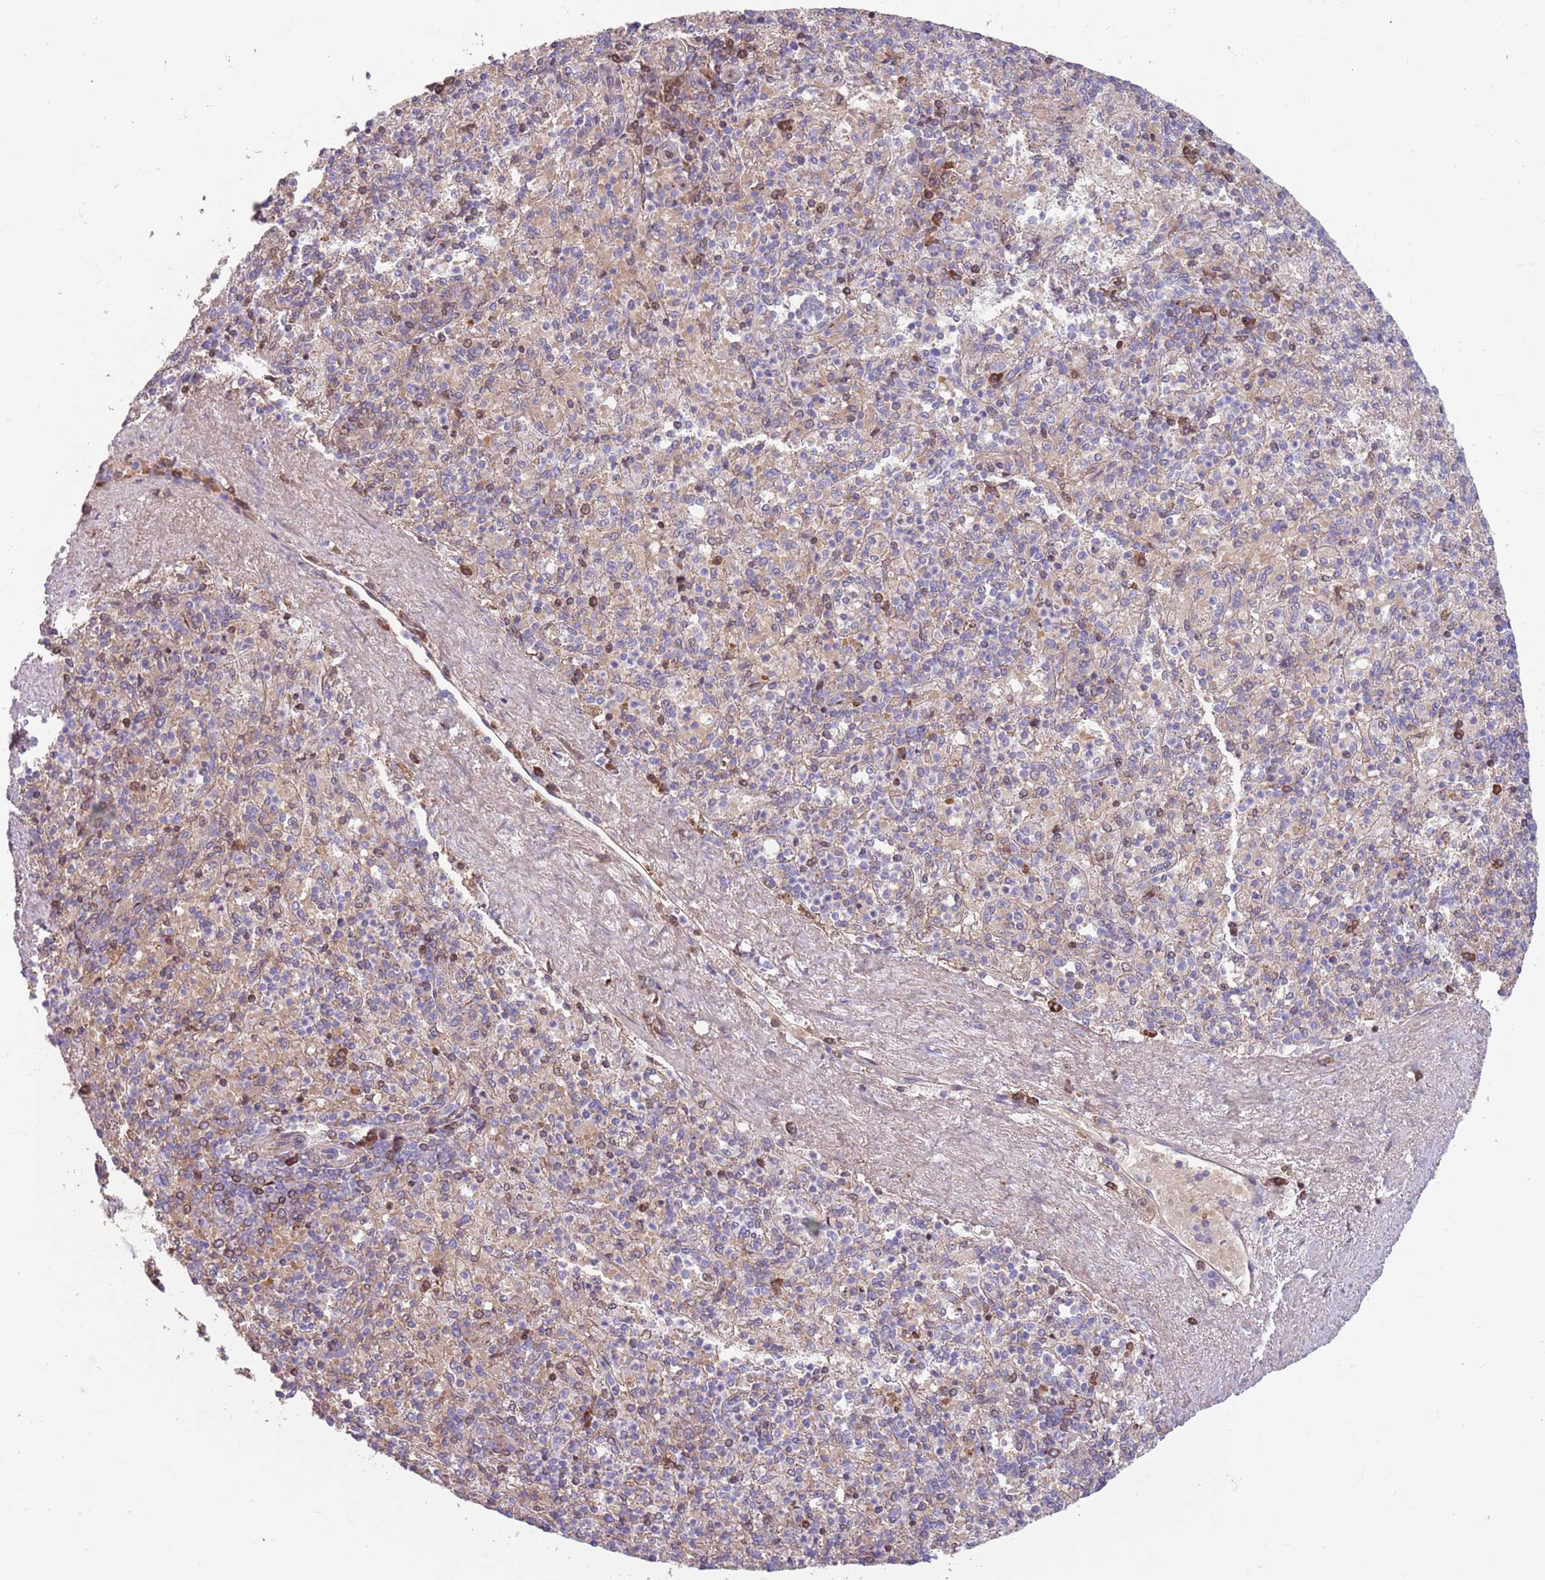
{"staining": {"intensity": "moderate", "quantity": "<25%", "location": "cytoplasmic/membranous"}, "tissue": "spleen", "cell_type": "Cells in red pulp", "image_type": "normal", "snomed": [{"axis": "morphology", "description": "Normal tissue, NOS"}, {"axis": "topography", "description": "Spleen"}], "caption": "A brown stain labels moderate cytoplasmic/membranous positivity of a protein in cells in red pulp of unremarkable human spleen. Using DAB (brown) and hematoxylin (blue) stains, captured at high magnification using brightfield microscopy.", "gene": "ZNF14", "patient": {"sex": "male", "age": 82}}